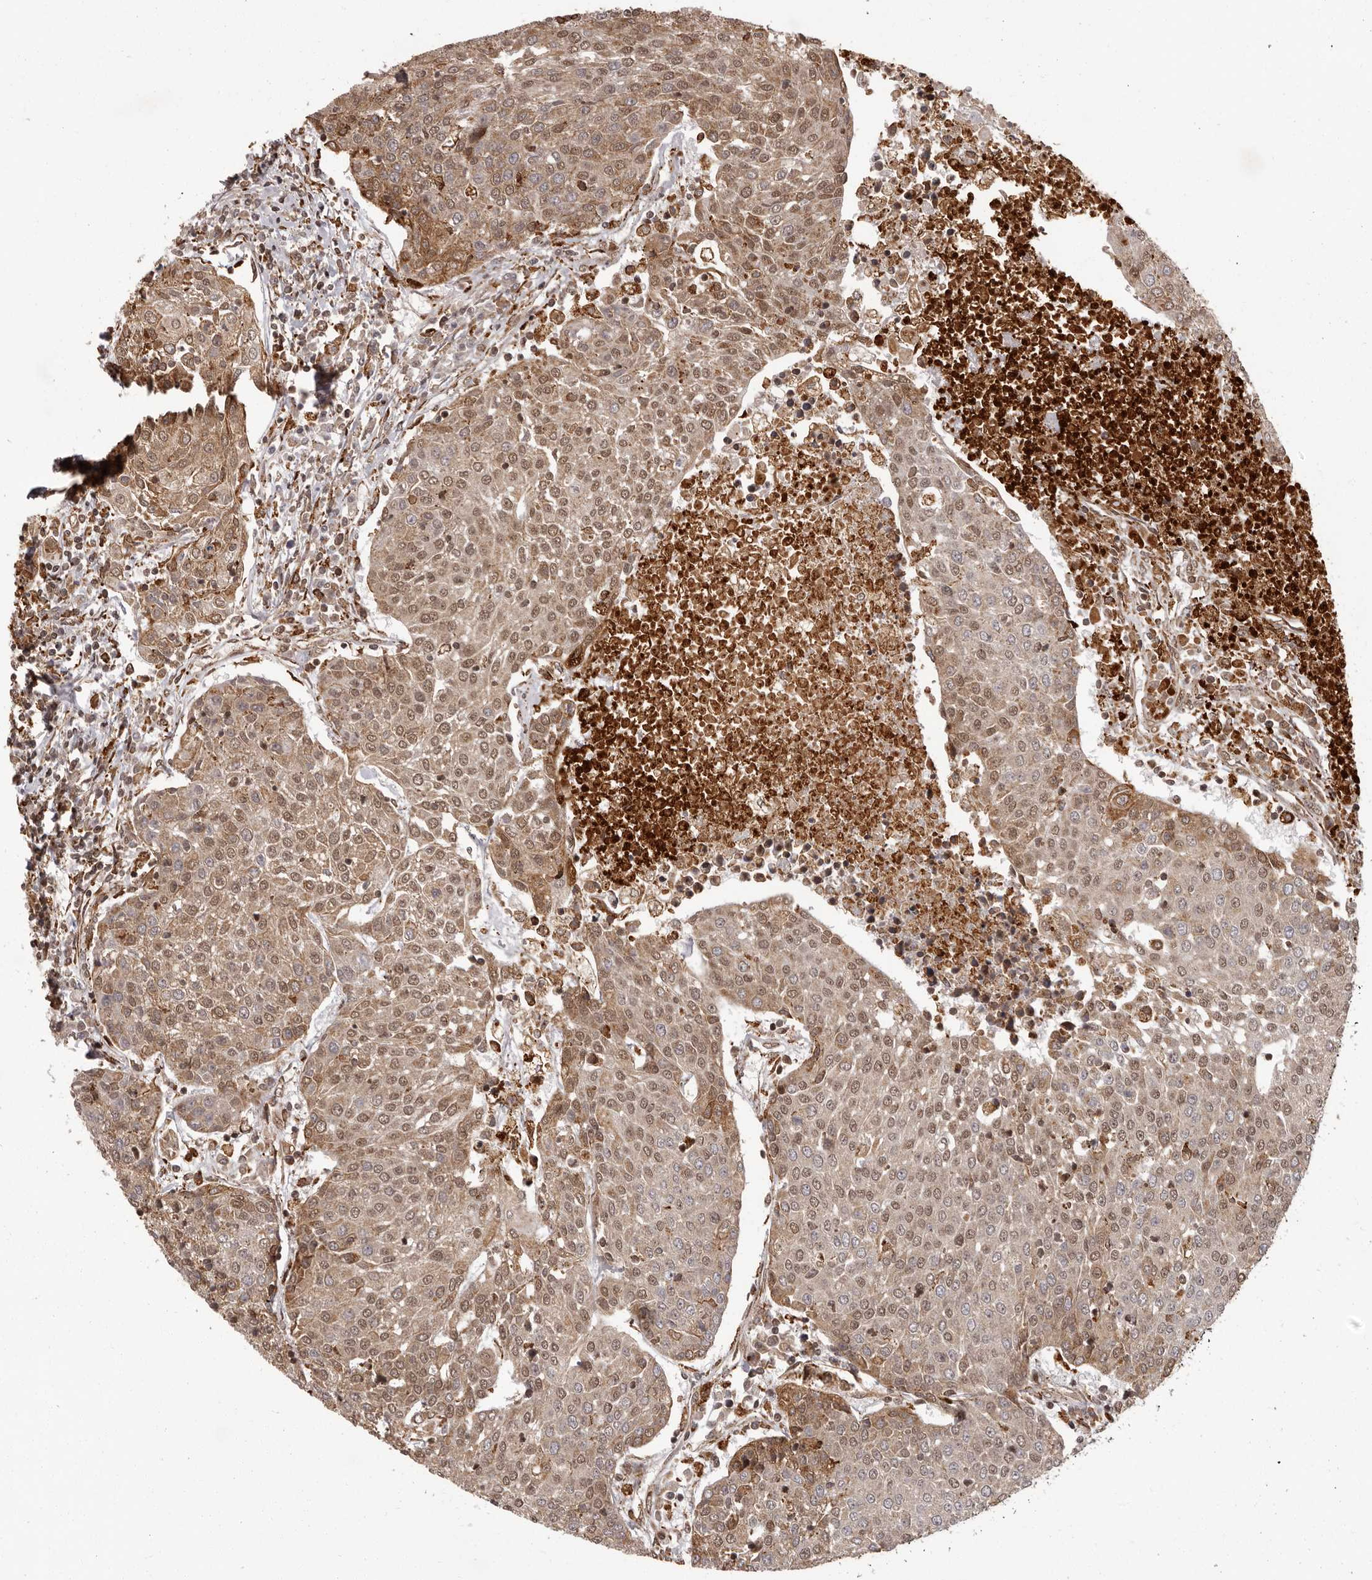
{"staining": {"intensity": "moderate", "quantity": ">75%", "location": "cytoplasmic/membranous,nuclear"}, "tissue": "urothelial cancer", "cell_type": "Tumor cells", "image_type": "cancer", "snomed": [{"axis": "morphology", "description": "Urothelial carcinoma, High grade"}, {"axis": "topography", "description": "Urinary bladder"}], "caption": "A photomicrograph showing moderate cytoplasmic/membranous and nuclear expression in approximately >75% of tumor cells in urothelial cancer, as visualized by brown immunohistochemical staining.", "gene": "IL32", "patient": {"sex": "female", "age": 85}}